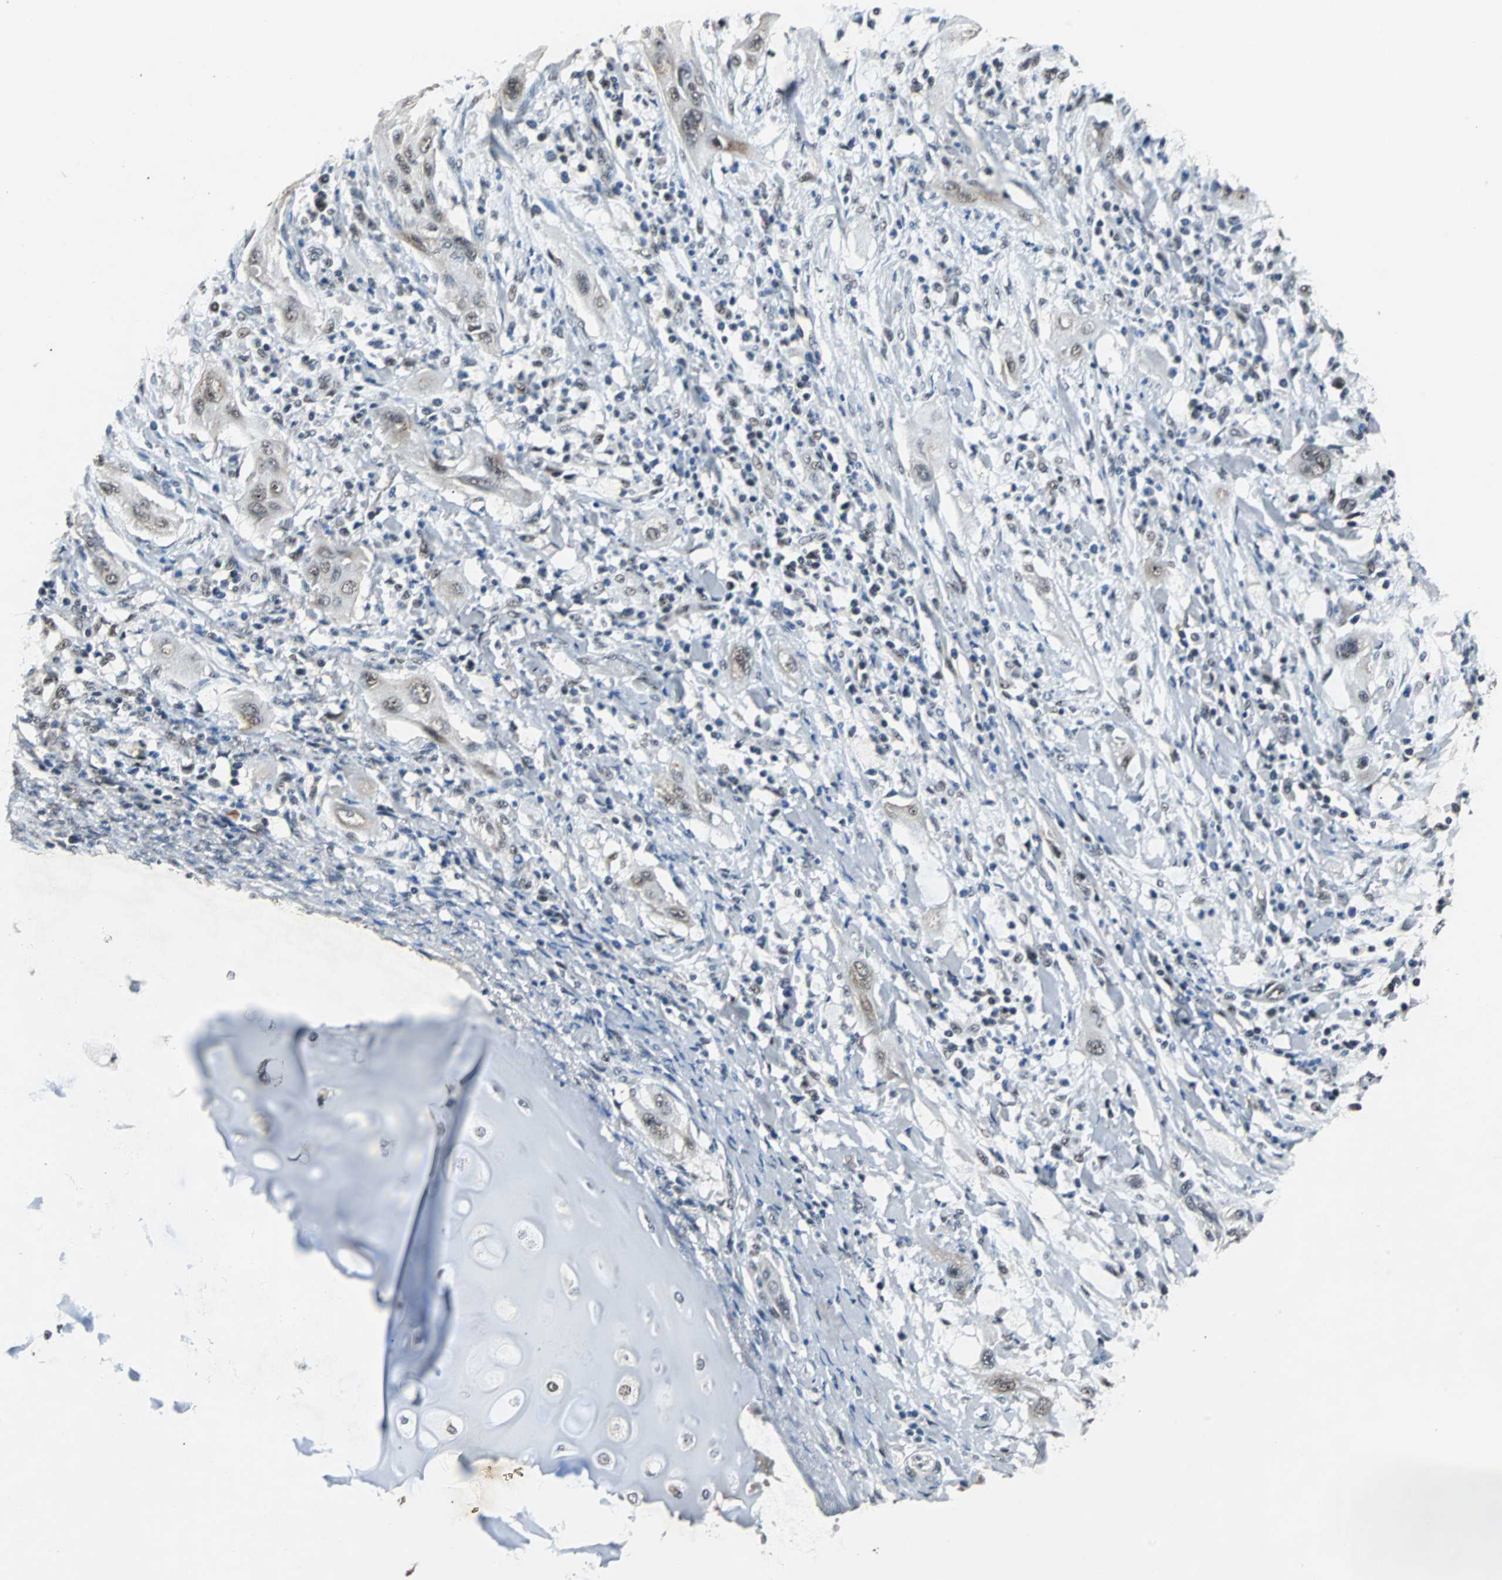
{"staining": {"intensity": "weak", "quantity": "25%-75%", "location": "nuclear"}, "tissue": "lung cancer", "cell_type": "Tumor cells", "image_type": "cancer", "snomed": [{"axis": "morphology", "description": "Squamous cell carcinoma, NOS"}, {"axis": "topography", "description": "Lung"}], "caption": "High-magnification brightfield microscopy of lung cancer (squamous cell carcinoma) stained with DAB (3,3'-diaminobenzidine) (brown) and counterstained with hematoxylin (blue). tumor cells exhibit weak nuclear expression is seen in approximately25%-75% of cells.", "gene": "USP28", "patient": {"sex": "female", "age": 47}}